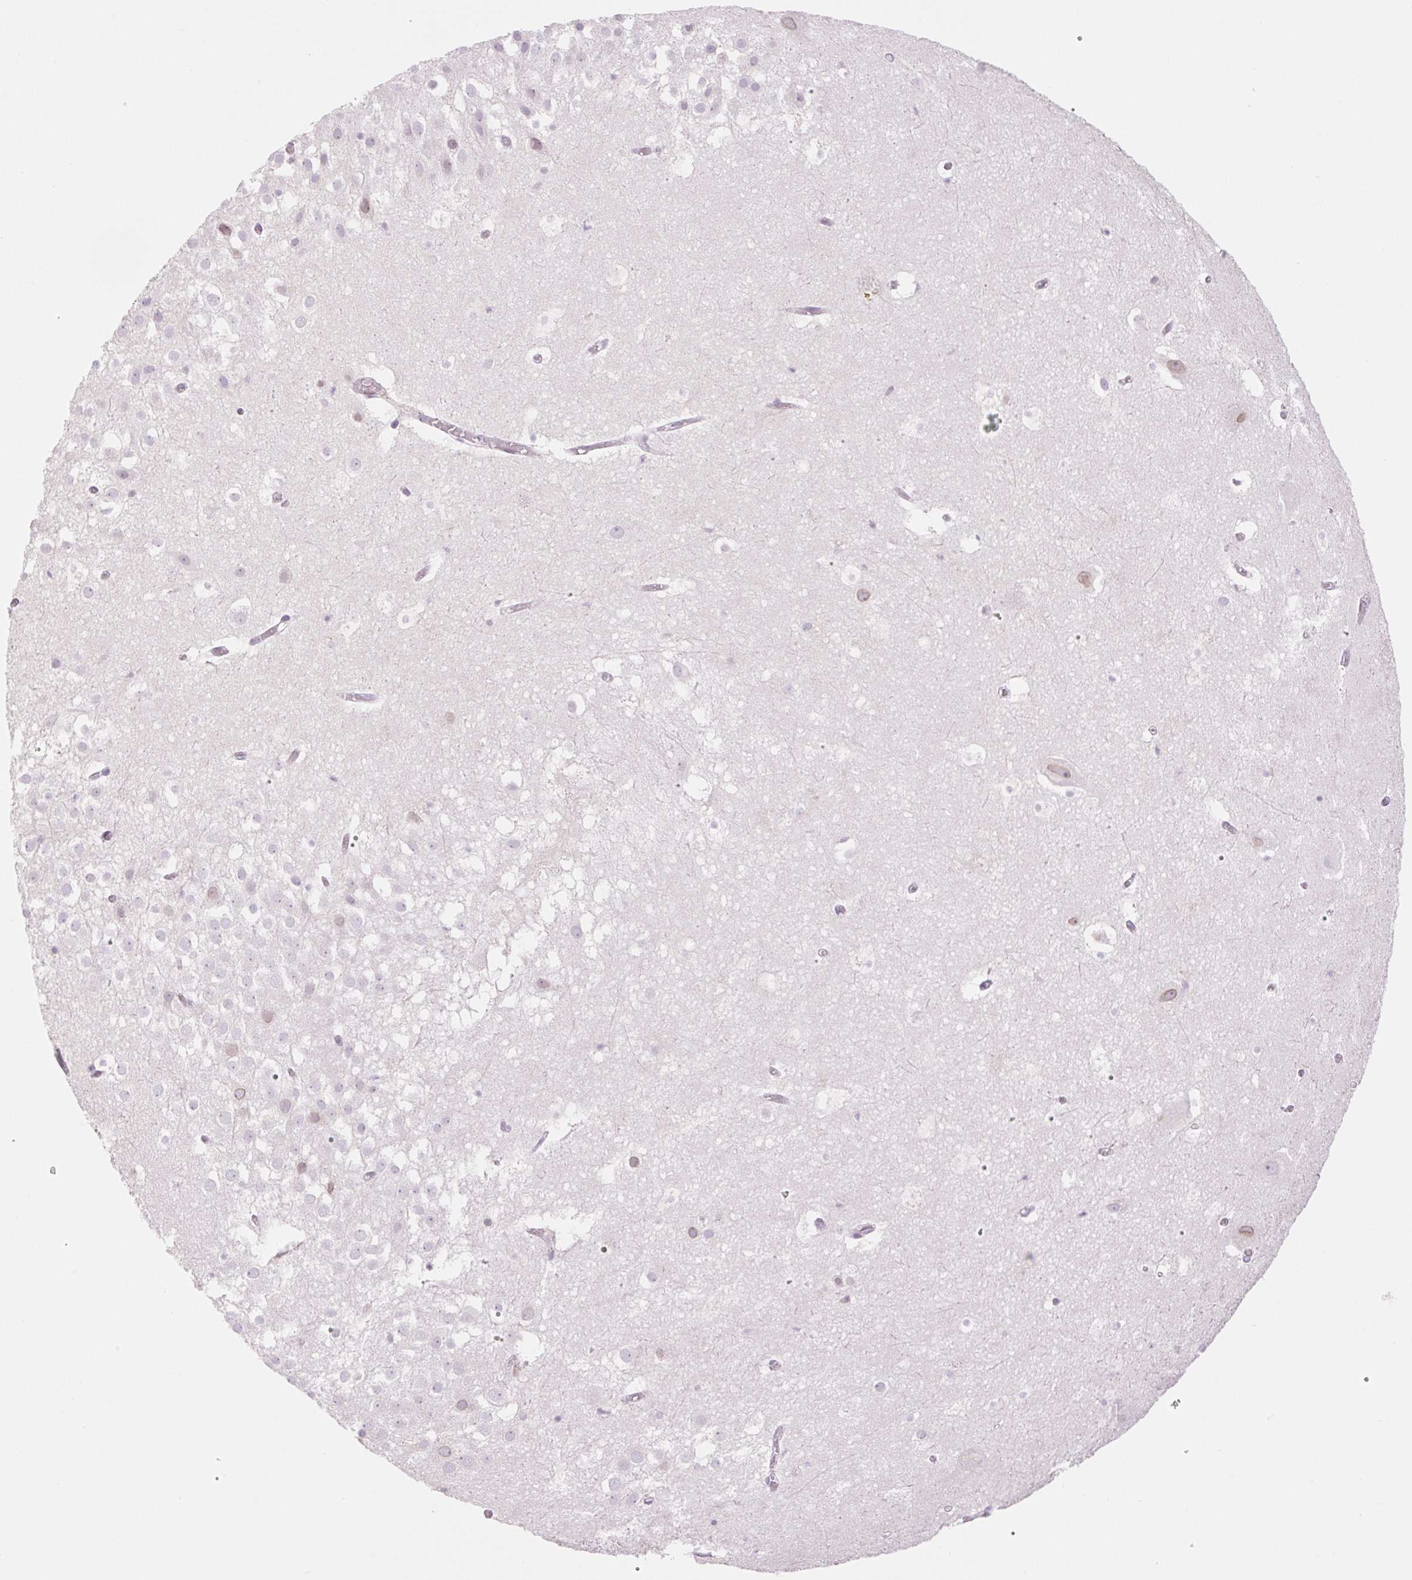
{"staining": {"intensity": "moderate", "quantity": "<25%", "location": "nuclear"}, "tissue": "hippocampus", "cell_type": "Glial cells", "image_type": "normal", "snomed": [{"axis": "morphology", "description": "Normal tissue, NOS"}, {"axis": "topography", "description": "Hippocampus"}], "caption": "An immunohistochemistry micrograph of normal tissue is shown. Protein staining in brown highlights moderate nuclear positivity in hippocampus within glial cells. The staining was performed using DAB (3,3'-diaminobenzidine), with brown indicating positive protein expression. Nuclei are stained blue with hematoxylin.", "gene": "TBX15", "patient": {"sex": "female", "age": 52}}